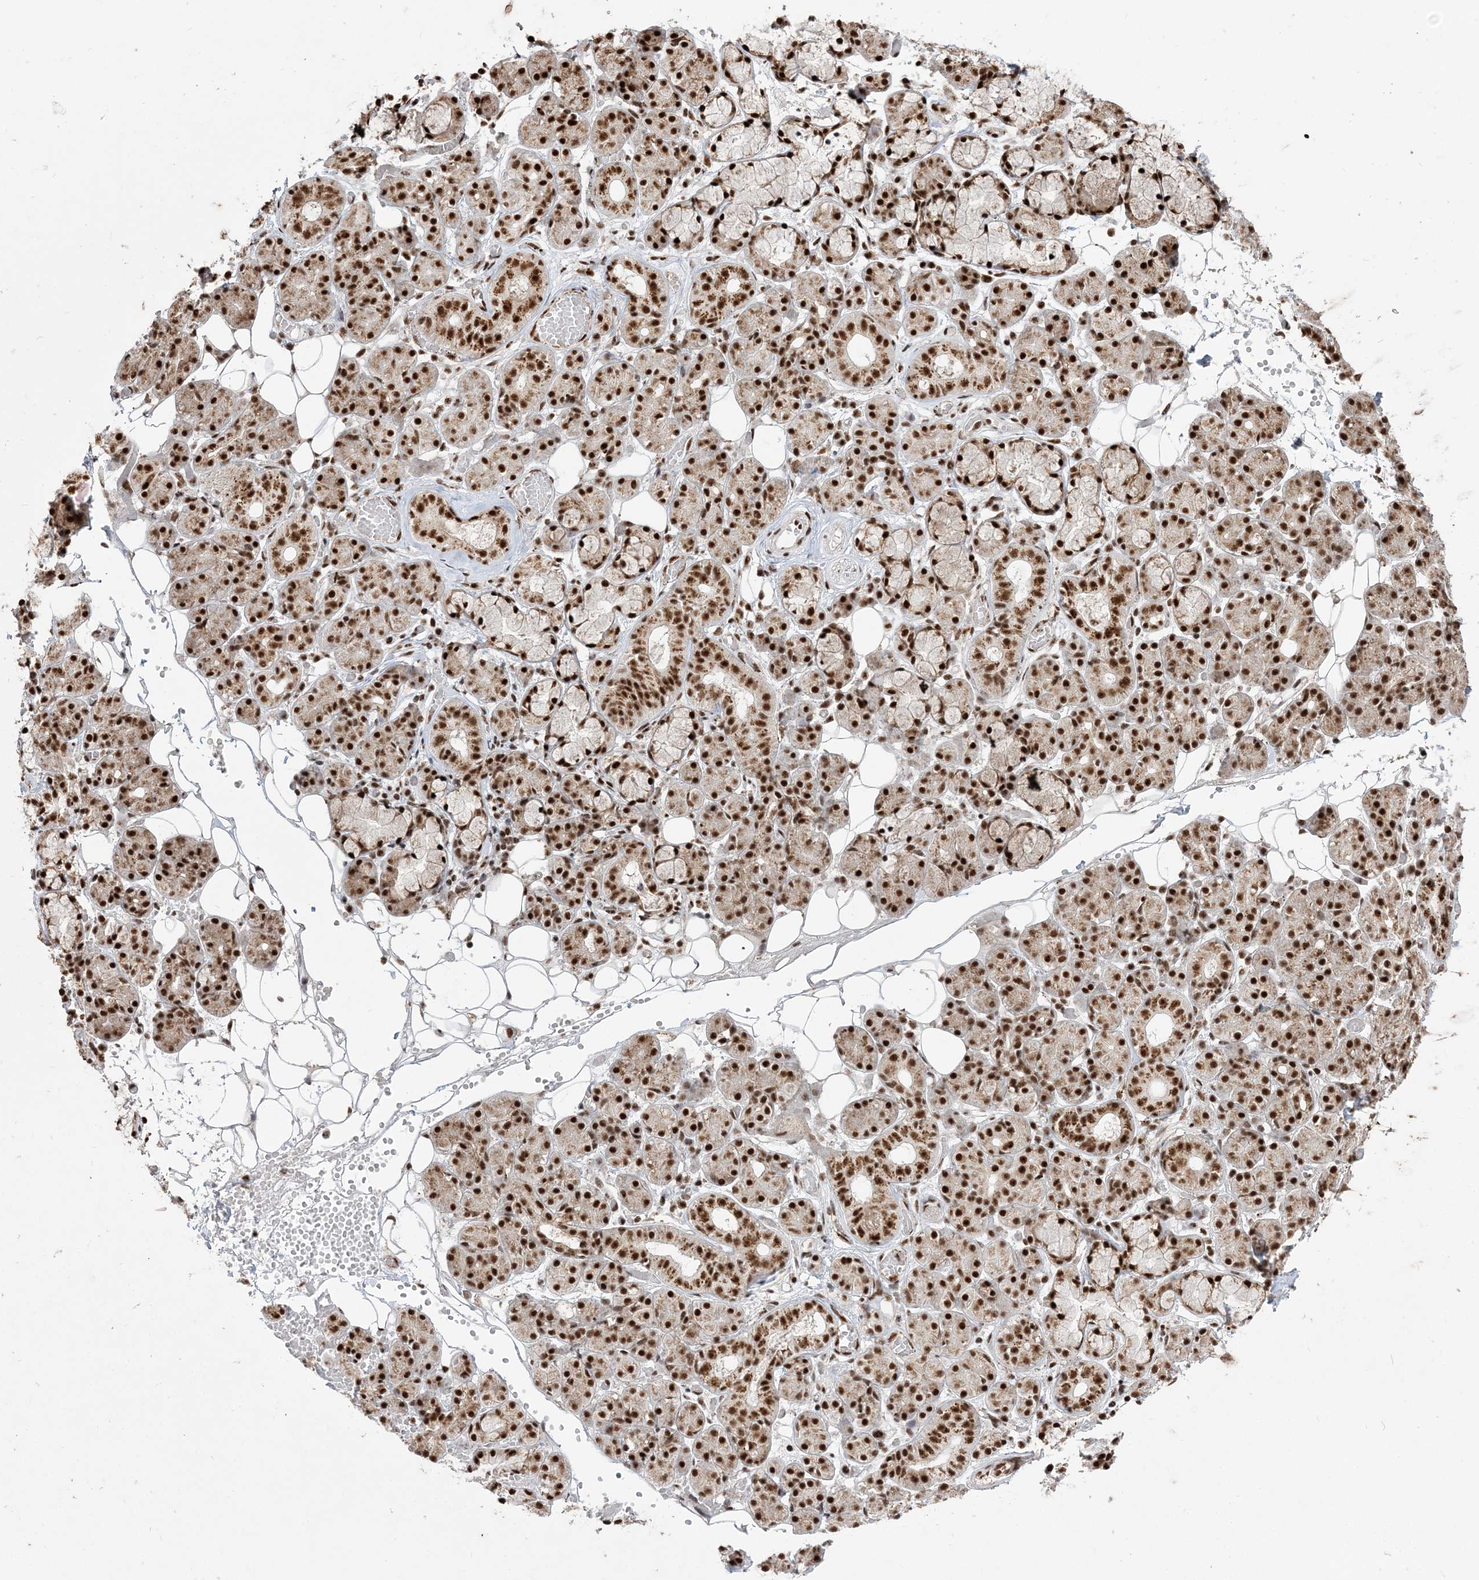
{"staining": {"intensity": "strong", "quantity": ">75%", "location": "nuclear"}, "tissue": "salivary gland", "cell_type": "Glandular cells", "image_type": "normal", "snomed": [{"axis": "morphology", "description": "Normal tissue, NOS"}, {"axis": "topography", "description": "Salivary gland"}], "caption": "Protein positivity by IHC shows strong nuclear positivity in about >75% of glandular cells in benign salivary gland. The staining was performed using DAB (3,3'-diaminobenzidine), with brown indicating positive protein expression. Nuclei are stained blue with hematoxylin.", "gene": "RBM17", "patient": {"sex": "male", "age": 63}}